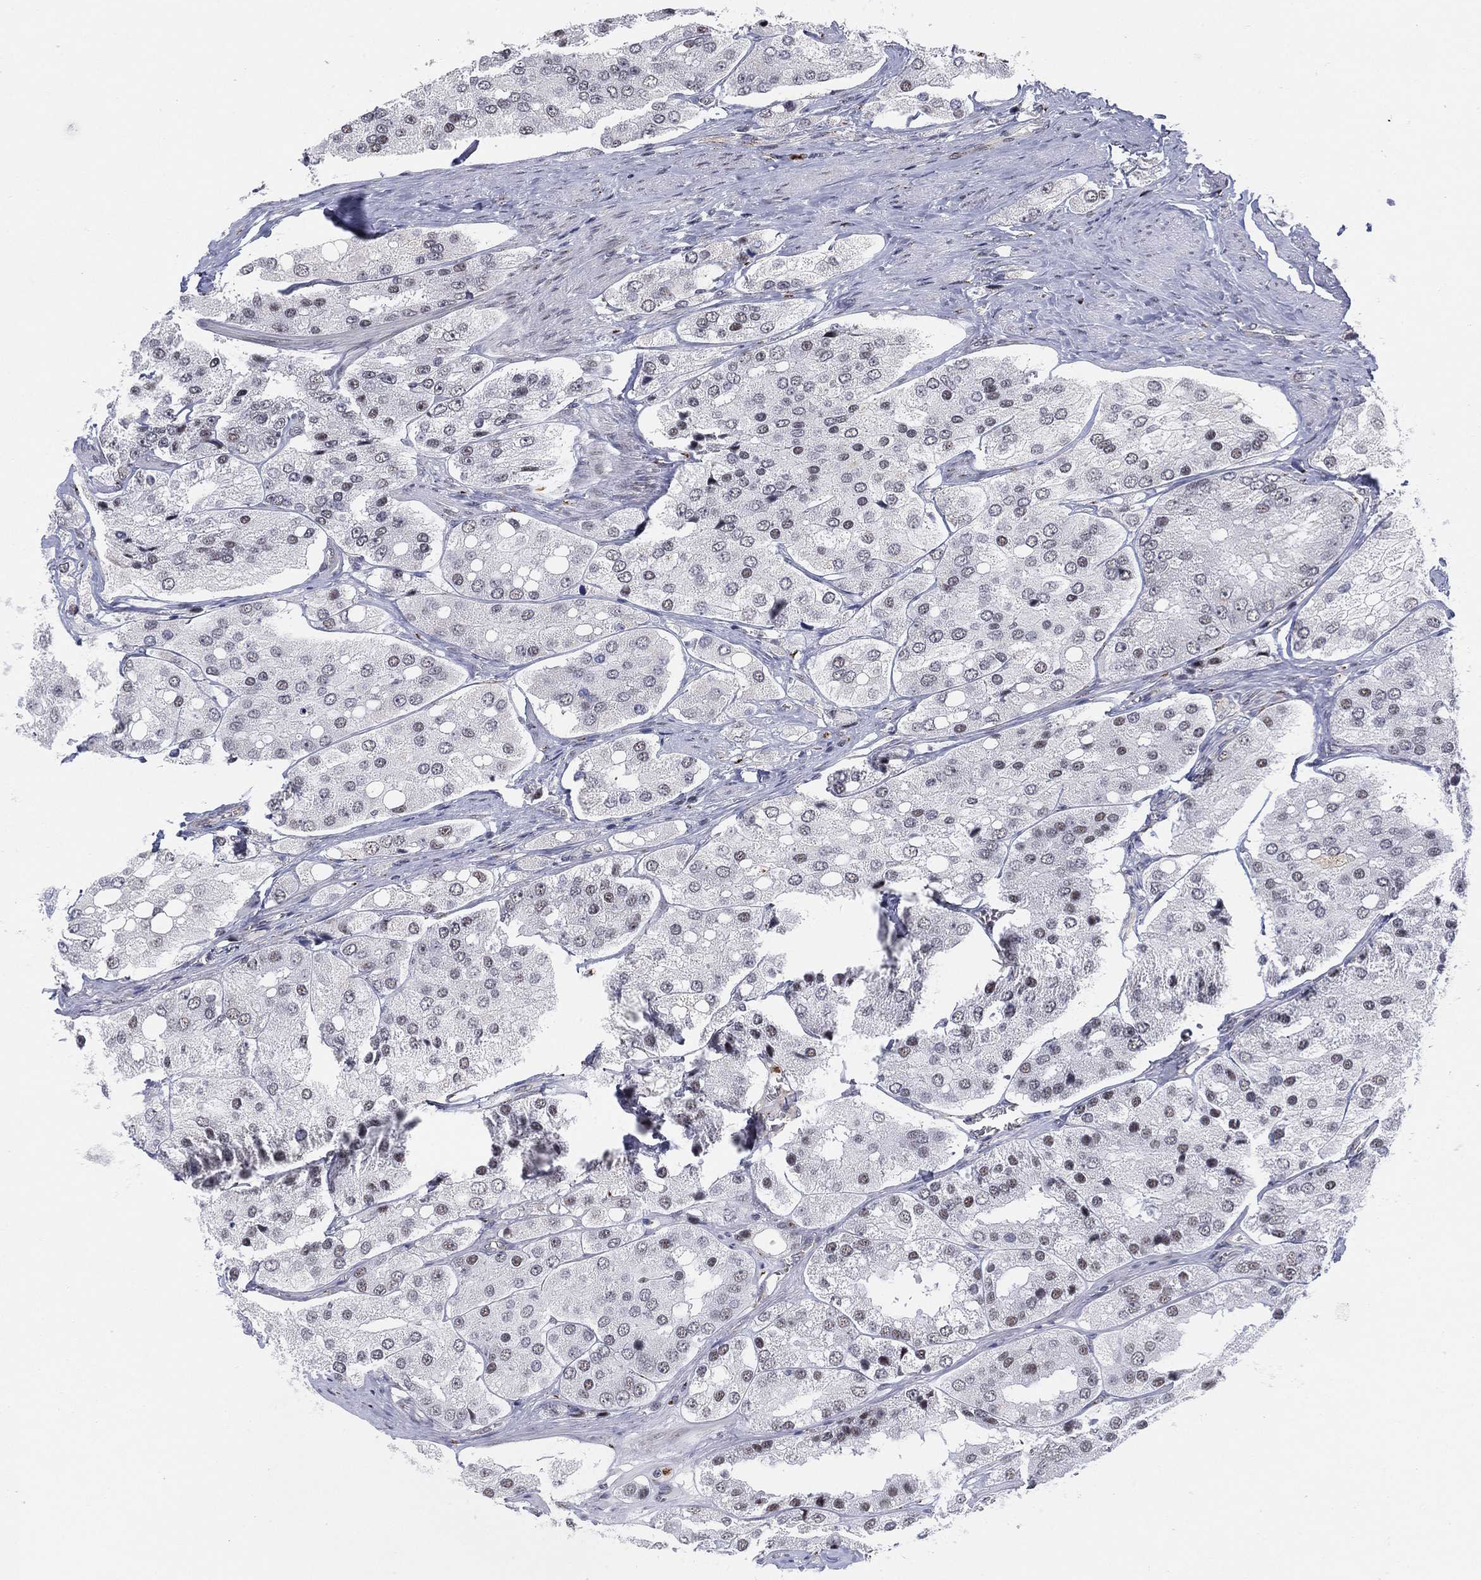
{"staining": {"intensity": "negative", "quantity": "none", "location": "none"}, "tissue": "prostate cancer", "cell_type": "Tumor cells", "image_type": "cancer", "snomed": [{"axis": "morphology", "description": "Adenocarcinoma, Low grade"}, {"axis": "topography", "description": "Prostate"}], "caption": "An image of human prostate cancer (low-grade adenocarcinoma) is negative for staining in tumor cells. (DAB immunohistochemistry, high magnification).", "gene": "CD177", "patient": {"sex": "male", "age": 69}}